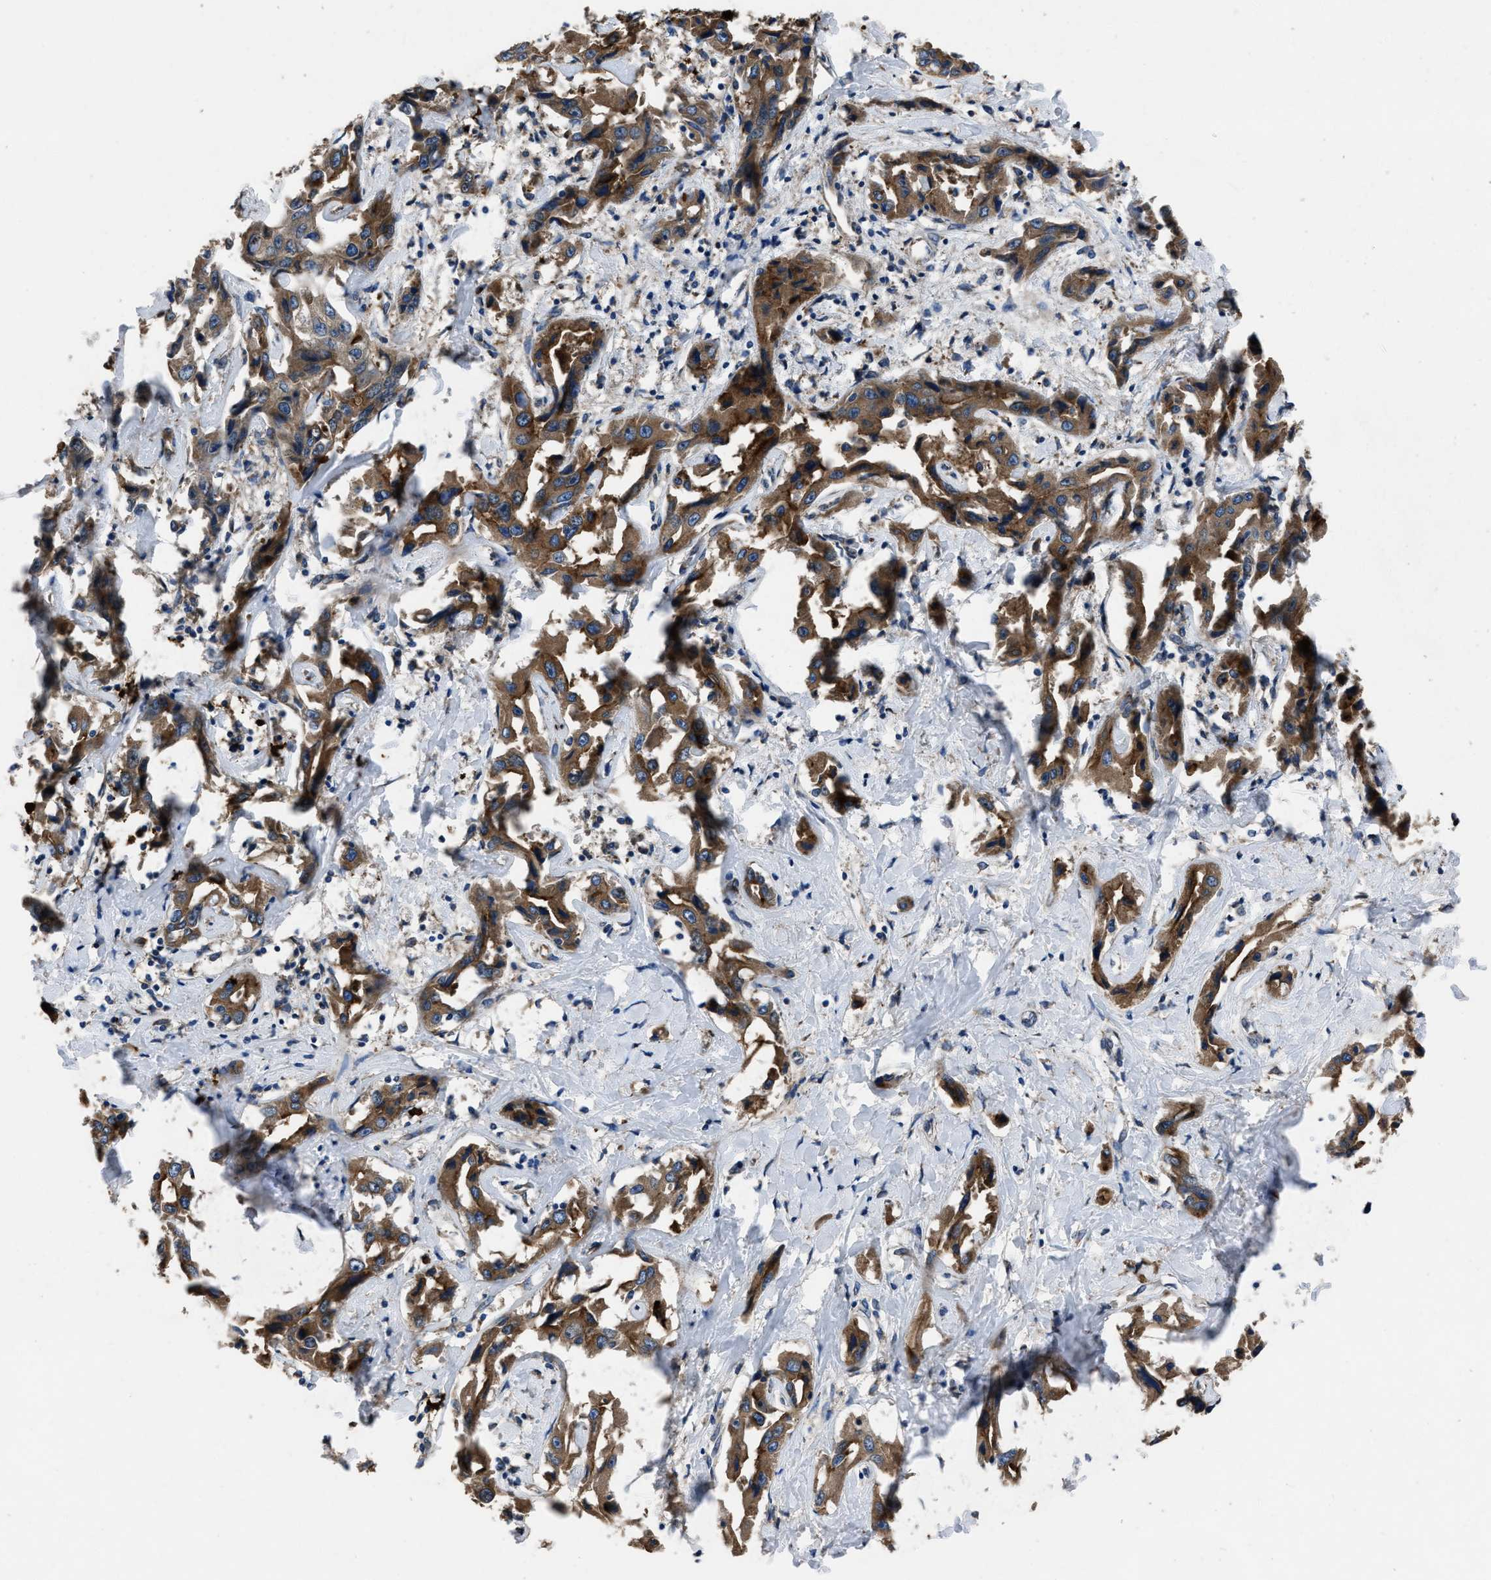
{"staining": {"intensity": "strong", "quantity": ">75%", "location": "cytoplasmic/membranous"}, "tissue": "liver cancer", "cell_type": "Tumor cells", "image_type": "cancer", "snomed": [{"axis": "morphology", "description": "Cholangiocarcinoma"}, {"axis": "topography", "description": "Liver"}], "caption": "Liver cholangiocarcinoma stained with DAB (3,3'-diaminobenzidine) immunohistochemistry displays high levels of strong cytoplasmic/membranous positivity in approximately >75% of tumor cells.", "gene": "ANGPT1", "patient": {"sex": "male", "age": 59}}